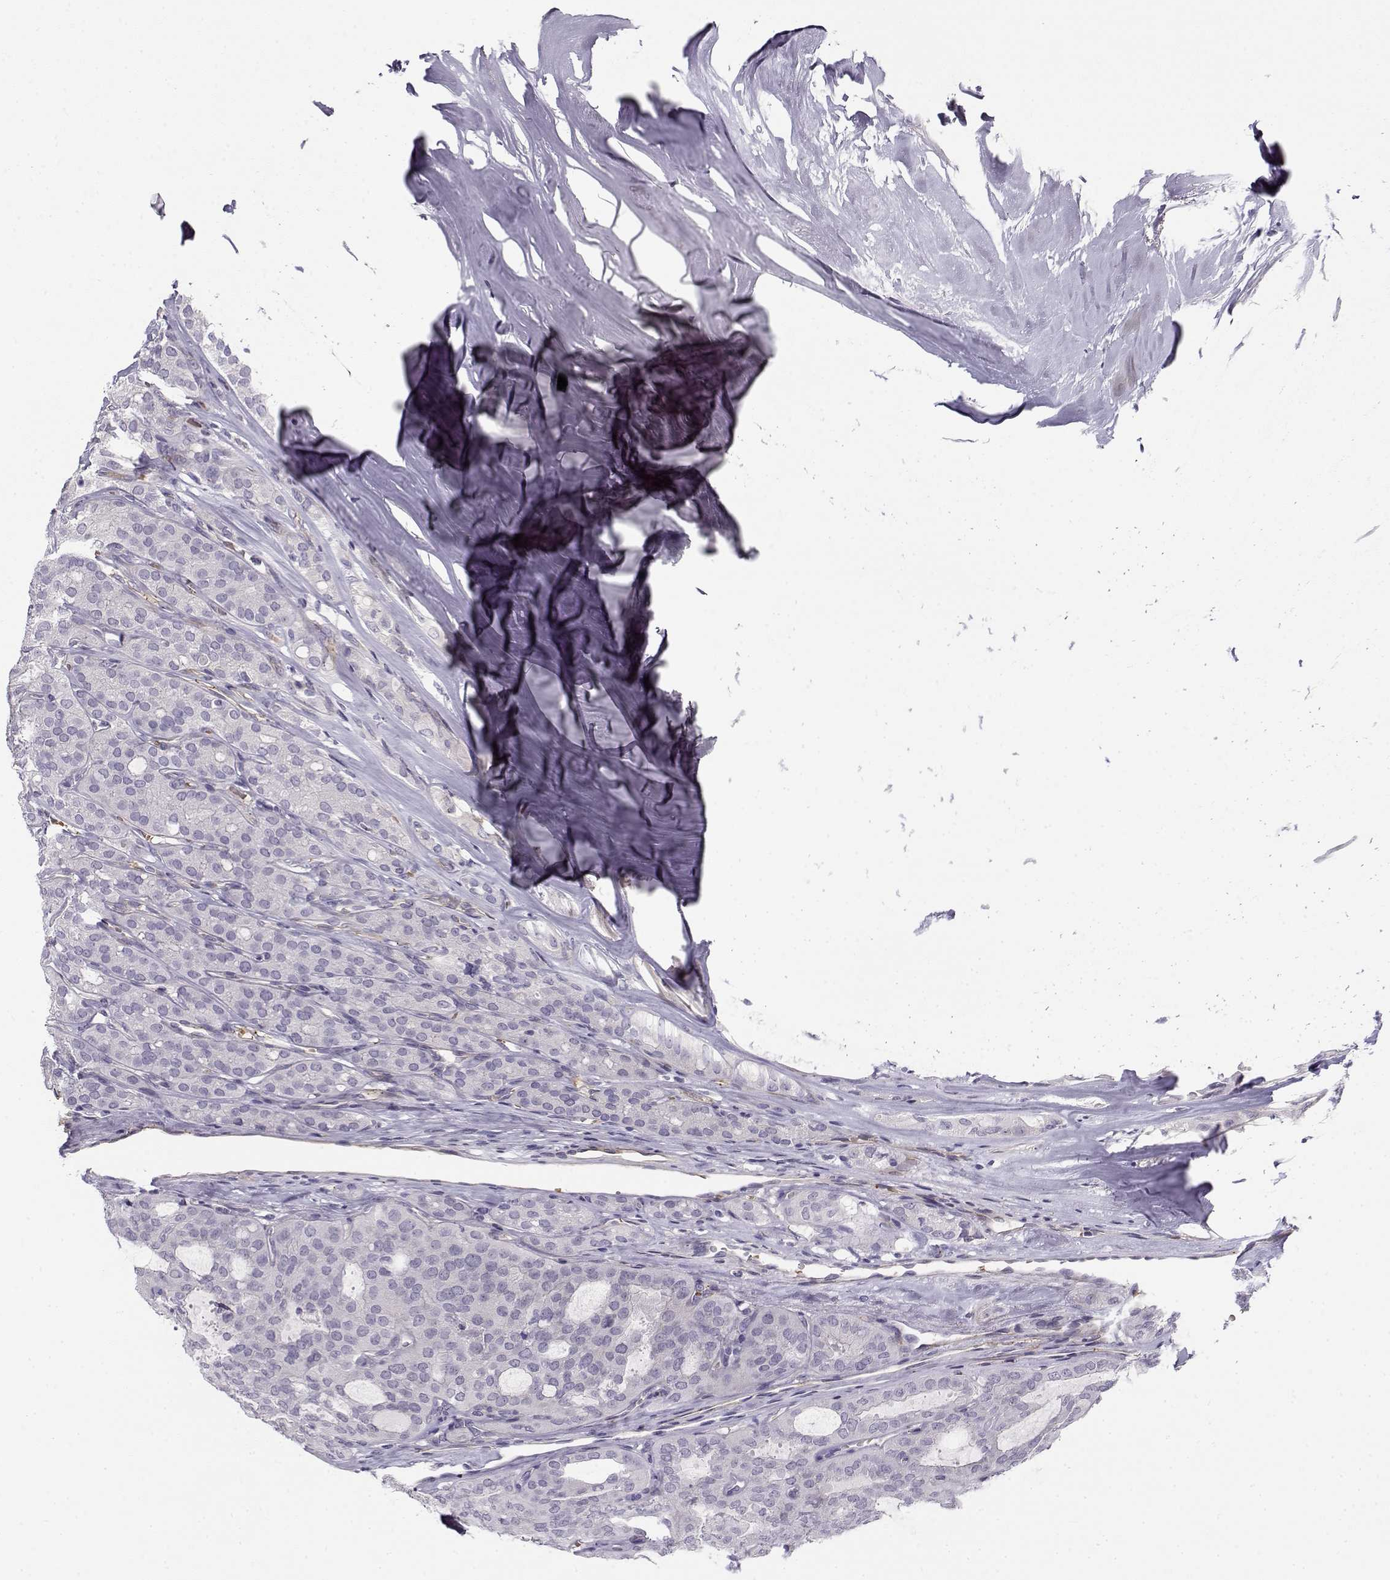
{"staining": {"intensity": "negative", "quantity": "none", "location": "none"}, "tissue": "thyroid cancer", "cell_type": "Tumor cells", "image_type": "cancer", "snomed": [{"axis": "morphology", "description": "Follicular adenoma carcinoma, NOS"}, {"axis": "topography", "description": "Thyroid gland"}], "caption": "This is an IHC micrograph of thyroid cancer. There is no positivity in tumor cells.", "gene": "MYO1A", "patient": {"sex": "male", "age": 75}}